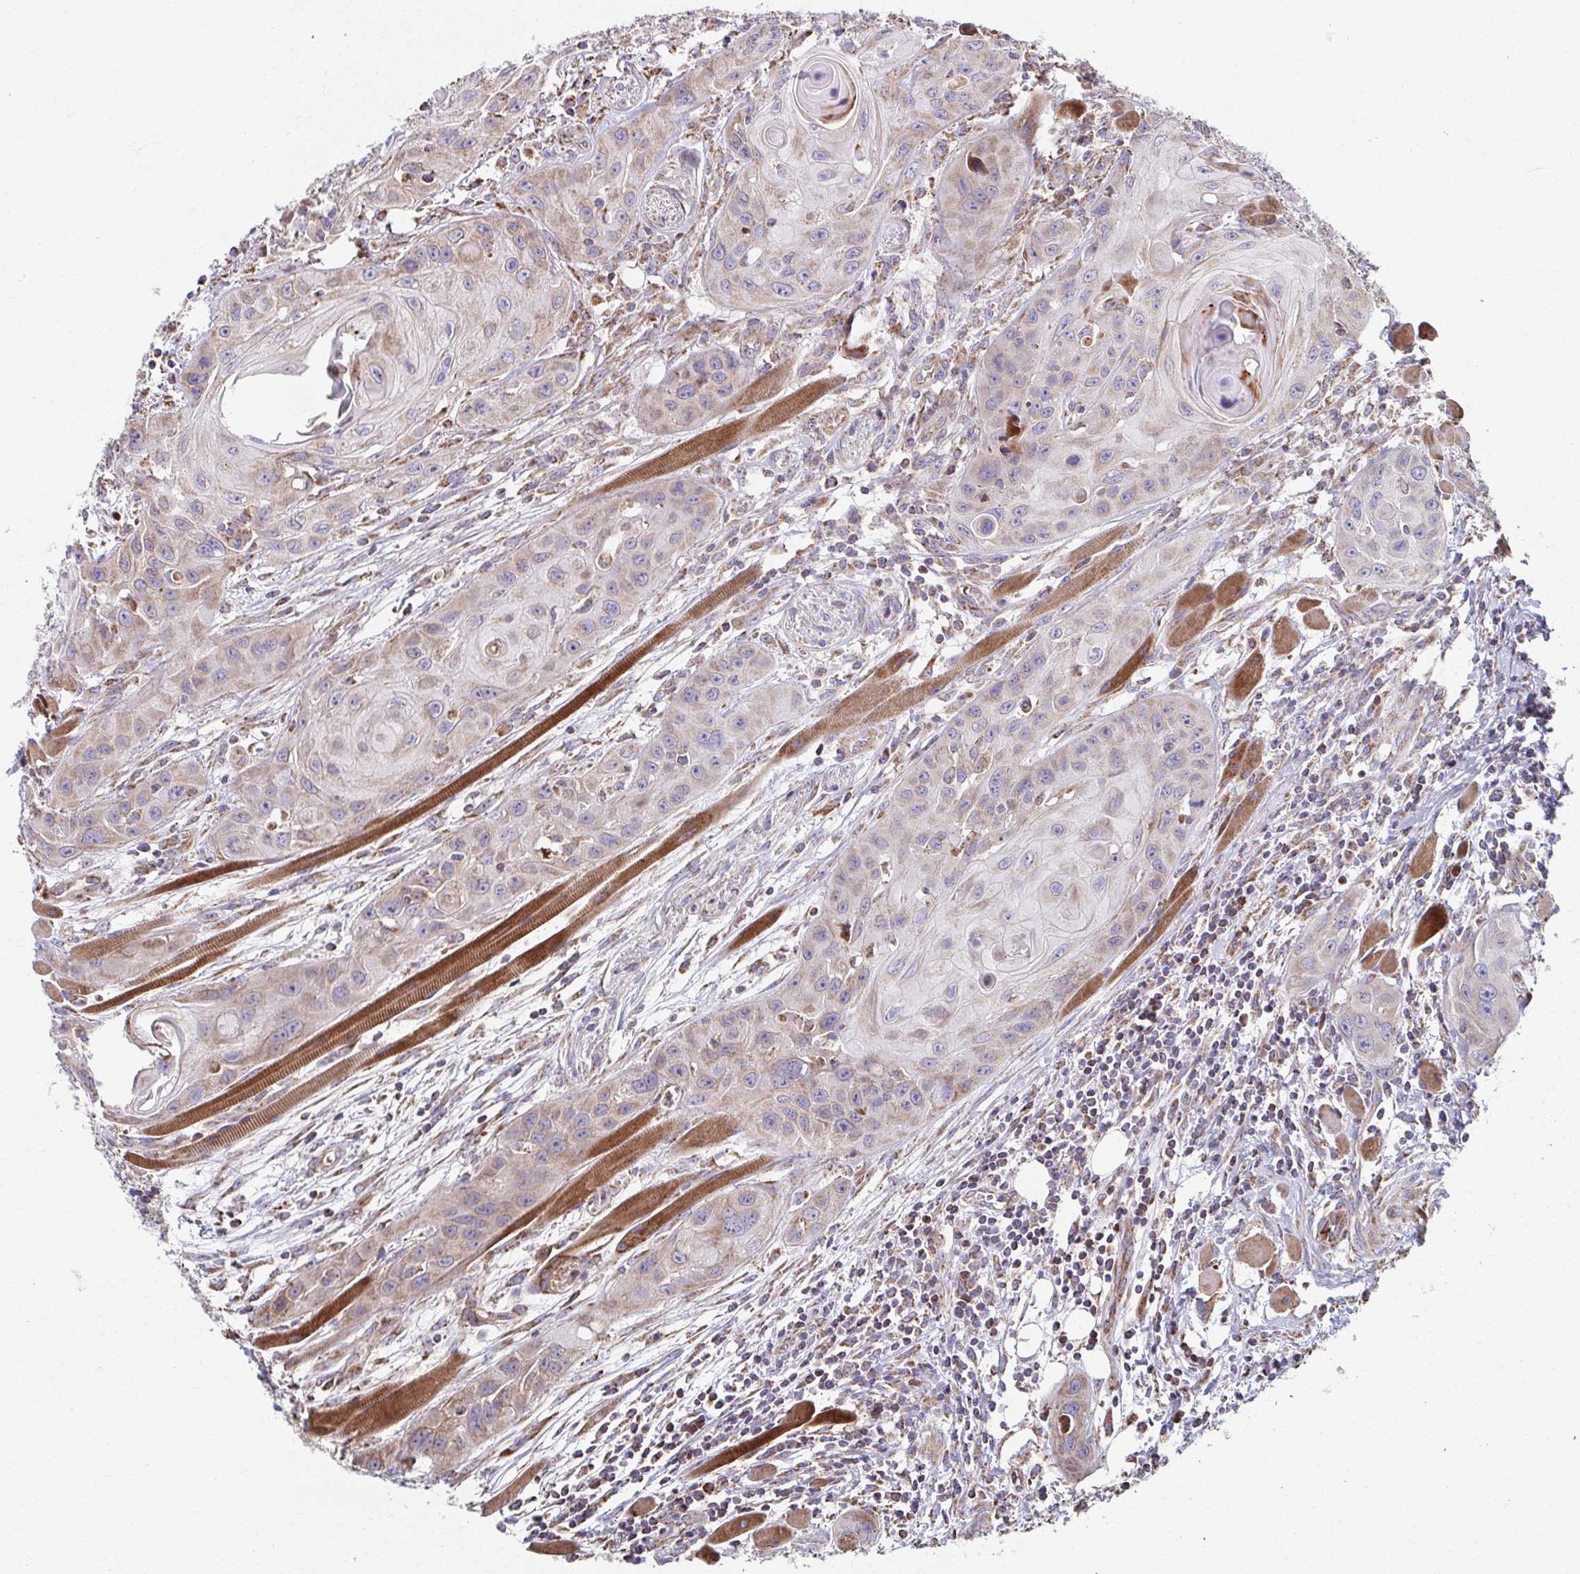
{"staining": {"intensity": "weak", "quantity": "25%-75%", "location": "cytoplasmic/membranous"}, "tissue": "head and neck cancer", "cell_type": "Tumor cells", "image_type": "cancer", "snomed": [{"axis": "morphology", "description": "Squamous cell carcinoma, NOS"}, {"axis": "topography", "description": "Oral tissue"}, {"axis": "topography", "description": "Head-Neck"}], "caption": "Human squamous cell carcinoma (head and neck) stained with a protein marker demonstrates weak staining in tumor cells.", "gene": "SAT1", "patient": {"sex": "male", "age": 58}}